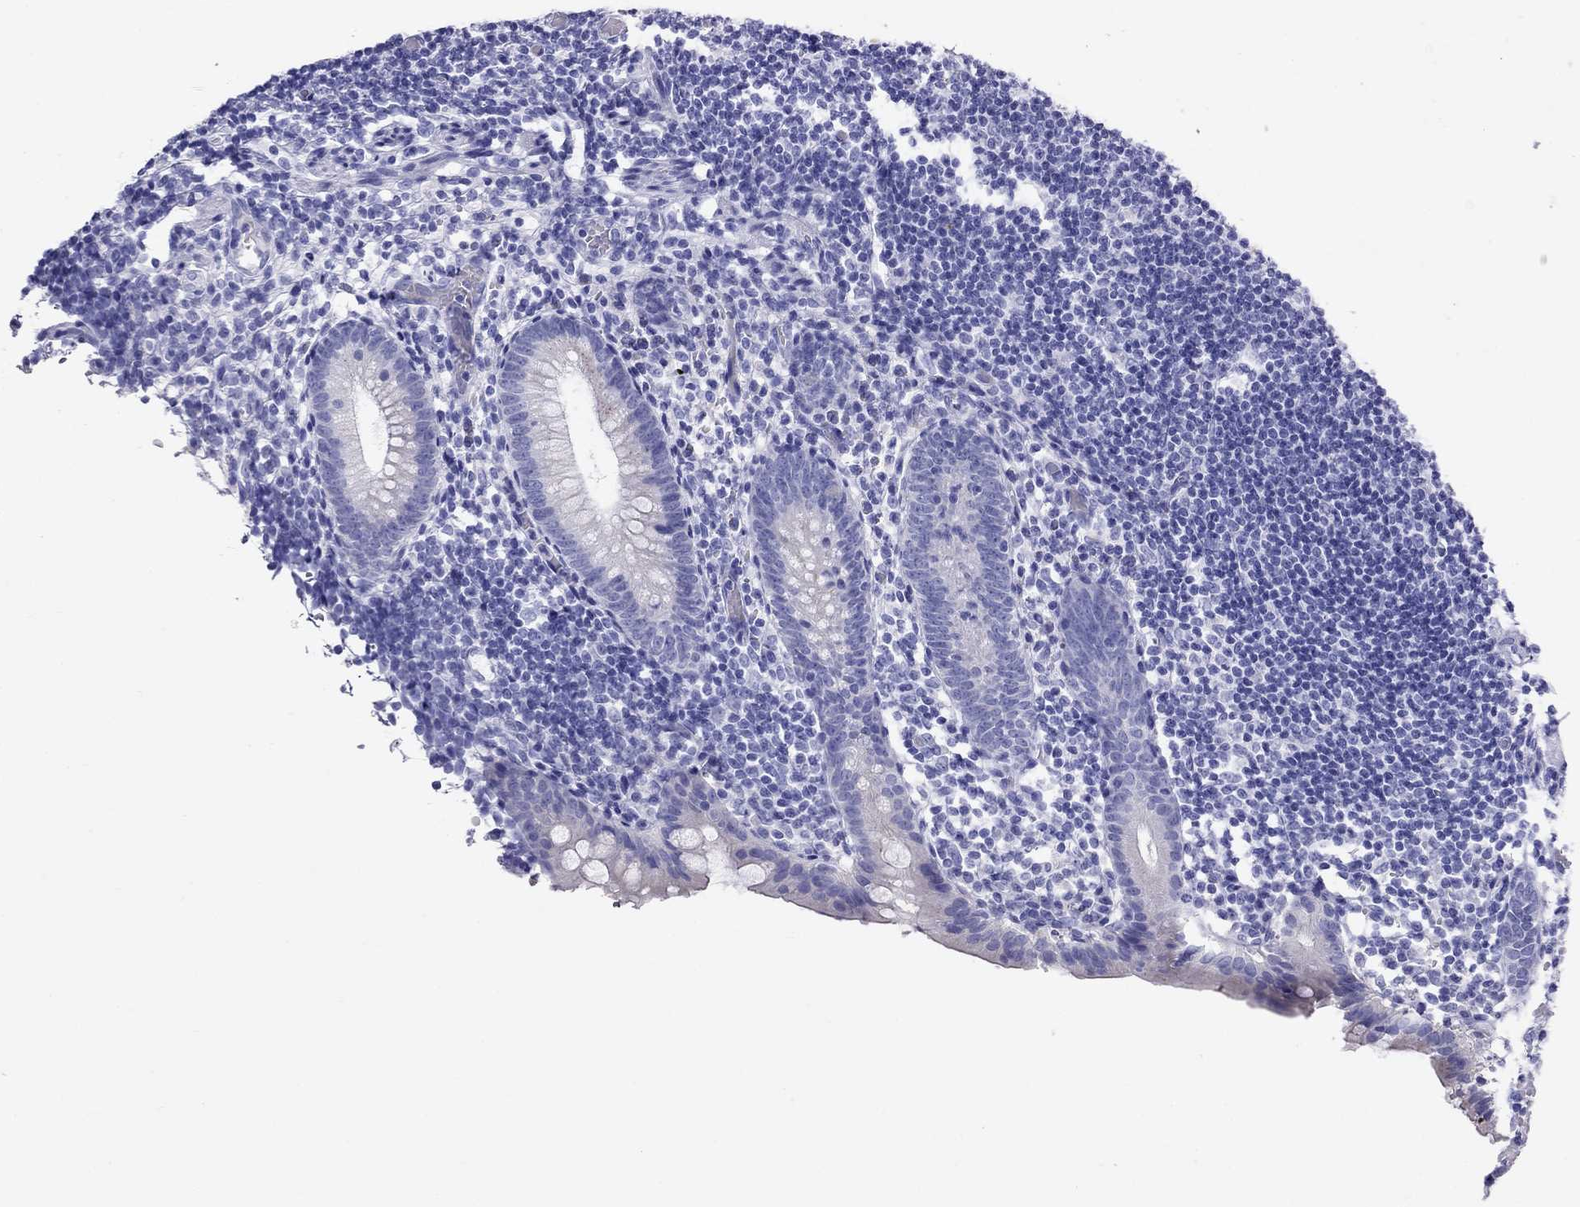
{"staining": {"intensity": "negative", "quantity": "none", "location": "none"}, "tissue": "appendix", "cell_type": "Glandular cells", "image_type": "normal", "snomed": [{"axis": "morphology", "description": "Normal tissue, NOS"}, {"axis": "topography", "description": "Appendix"}], "caption": "IHC of benign human appendix displays no expression in glandular cells. (Stains: DAB (3,3'-diaminobenzidine) immunohistochemistry (IHC) with hematoxylin counter stain, Microscopy: brightfield microscopy at high magnification).", "gene": "MC5R", "patient": {"sex": "female", "age": 40}}